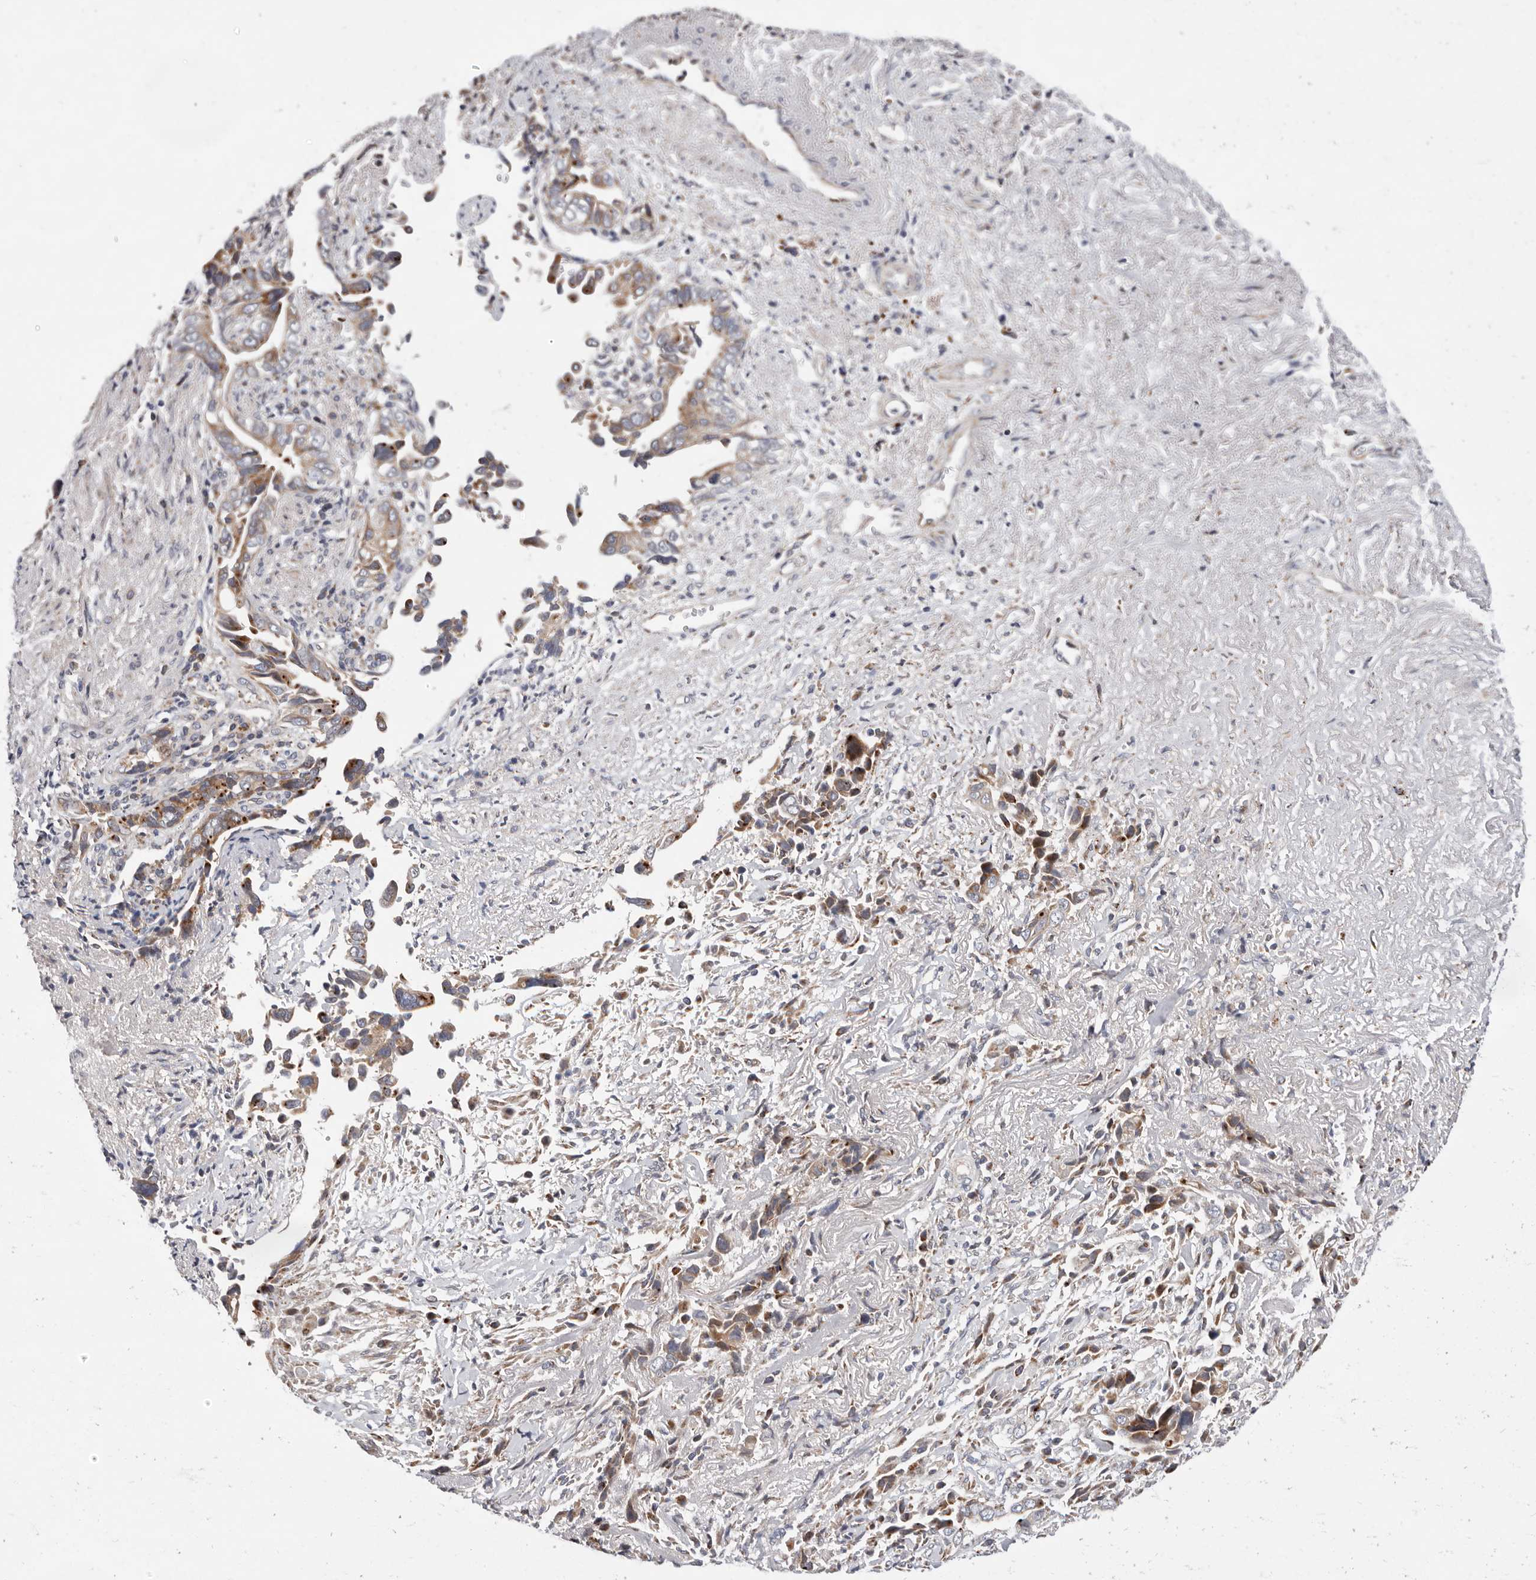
{"staining": {"intensity": "moderate", "quantity": ">75%", "location": "cytoplasmic/membranous"}, "tissue": "liver cancer", "cell_type": "Tumor cells", "image_type": "cancer", "snomed": [{"axis": "morphology", "description": "Cholangiocarcinoma"}, {"axis": "topography", "description": "Liver"}], "caption": "Protein analysis of liver cancer (cholangiocarcinoma) tissue displays moderate cytoplasmic/membranous expression in approximately >75% of tumor cells. (DAB (3,3'-diaminobenzidine) IHC, brown staining for protein, blue staining for nuclei).", "gene": "TOR3A", "patient": {"sex": "female", "age": 79}}